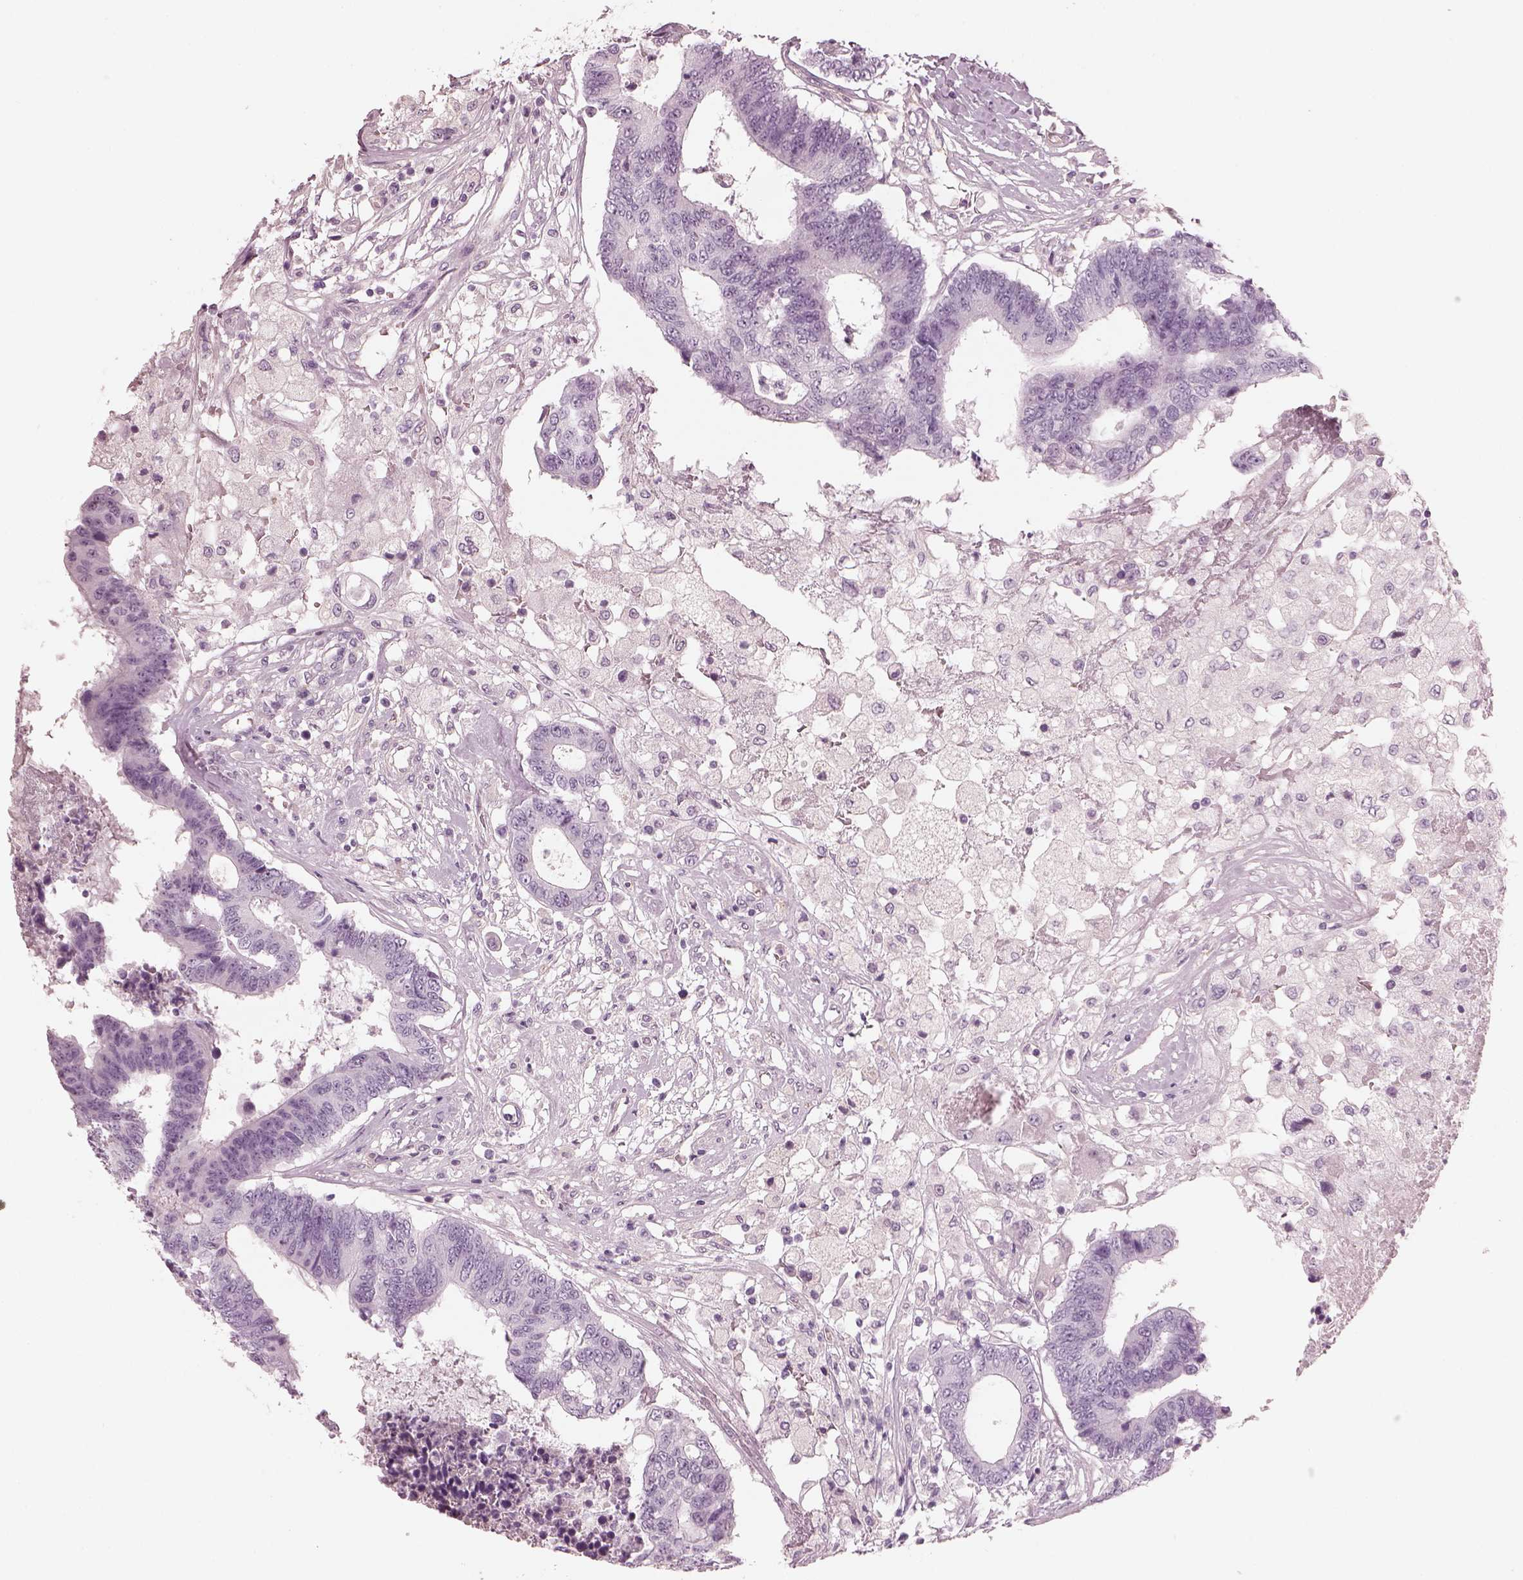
{"staining": {"intensity": "negative", "quantity": "none", "location": "none"}, "tissue": "colorectal cancer", "cell_type": "Tumor cells", "image_type": "cancer", "snomed": [{"axis": "morphology", "description": "Adenocarcinoma, NOS"}, {"axis": "topography", "description": "Colon"}], "caption": "Colorectal adenocarcinoma was stained to show a protein in brown. There is no significant expression in tumor cells.", "gene": "EIF4E1B", "patient": {"sex": "female", "age": 48}}